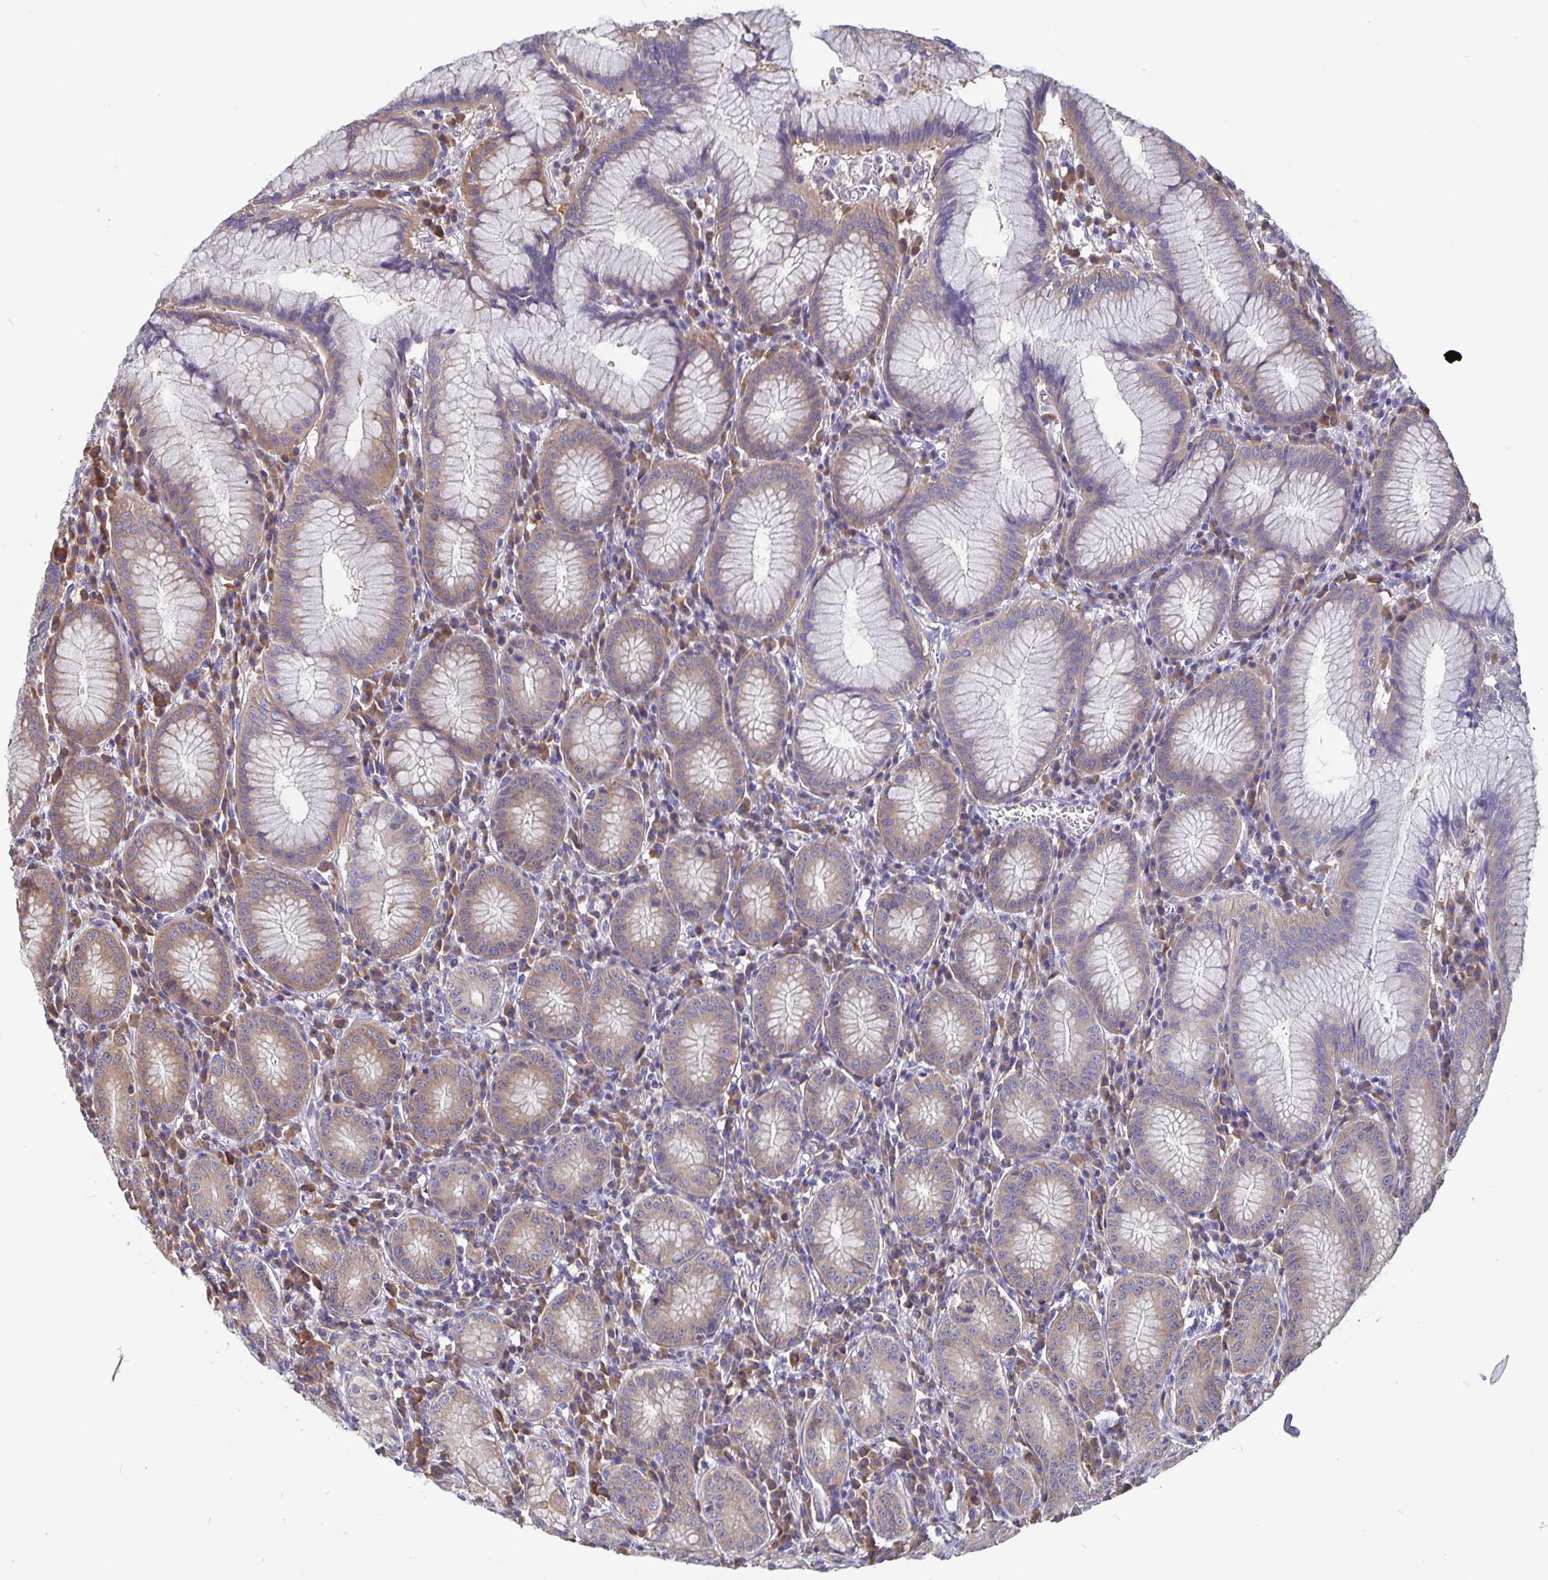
{"staining": {"intensity": "moderate", "quantity": "25%-75%", "location": "cytoplasmic/membranous"}, "tissue": "stomach", "cell_type": "Glandular cells", "image_type": "normal", "snomed": [{"axis": "morphology", "description": "Normal tissue, NOS"}, {"axis": "topography", "description": "Stomach"}], "caption": "A photomicrograph of human stomach stained for a protein shows moderate cytoplasmic/membranous brown staining in glandular cells.", "gene": "FEM1C", "patient": {"sex": "male", "age": 55}}